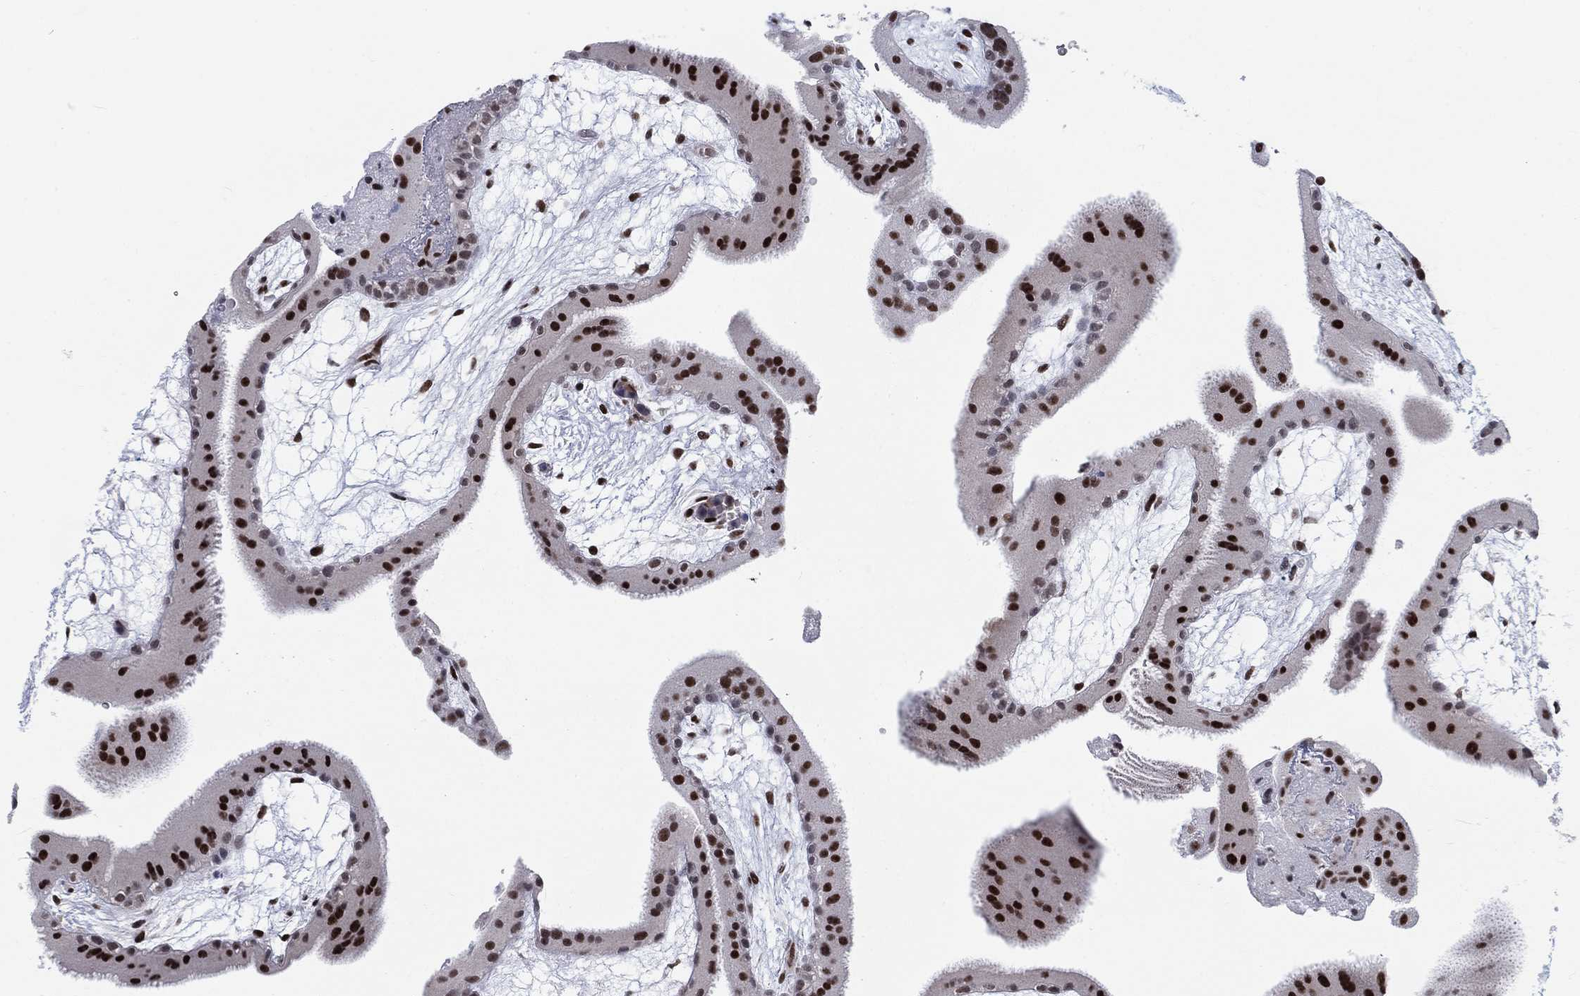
{"staining": {"intensity": "strong", "quantity": ">75%", "location": "nuclear"}, "tissue": "placenta", "cell_type": "Decidual cells", "image_type": "normal", "snomed": [{"axis": "morphology", "description": "Normal tissue, NOS"}, {"axis": "topography", "description": "Placenta"}], "caption": "Placenta stained with a brown dye exhibits strong nuclear positive expression in about >75% of decidual cells.", "gene": "FYTTD1", "patient": {"sex": "female", "age": 19}}